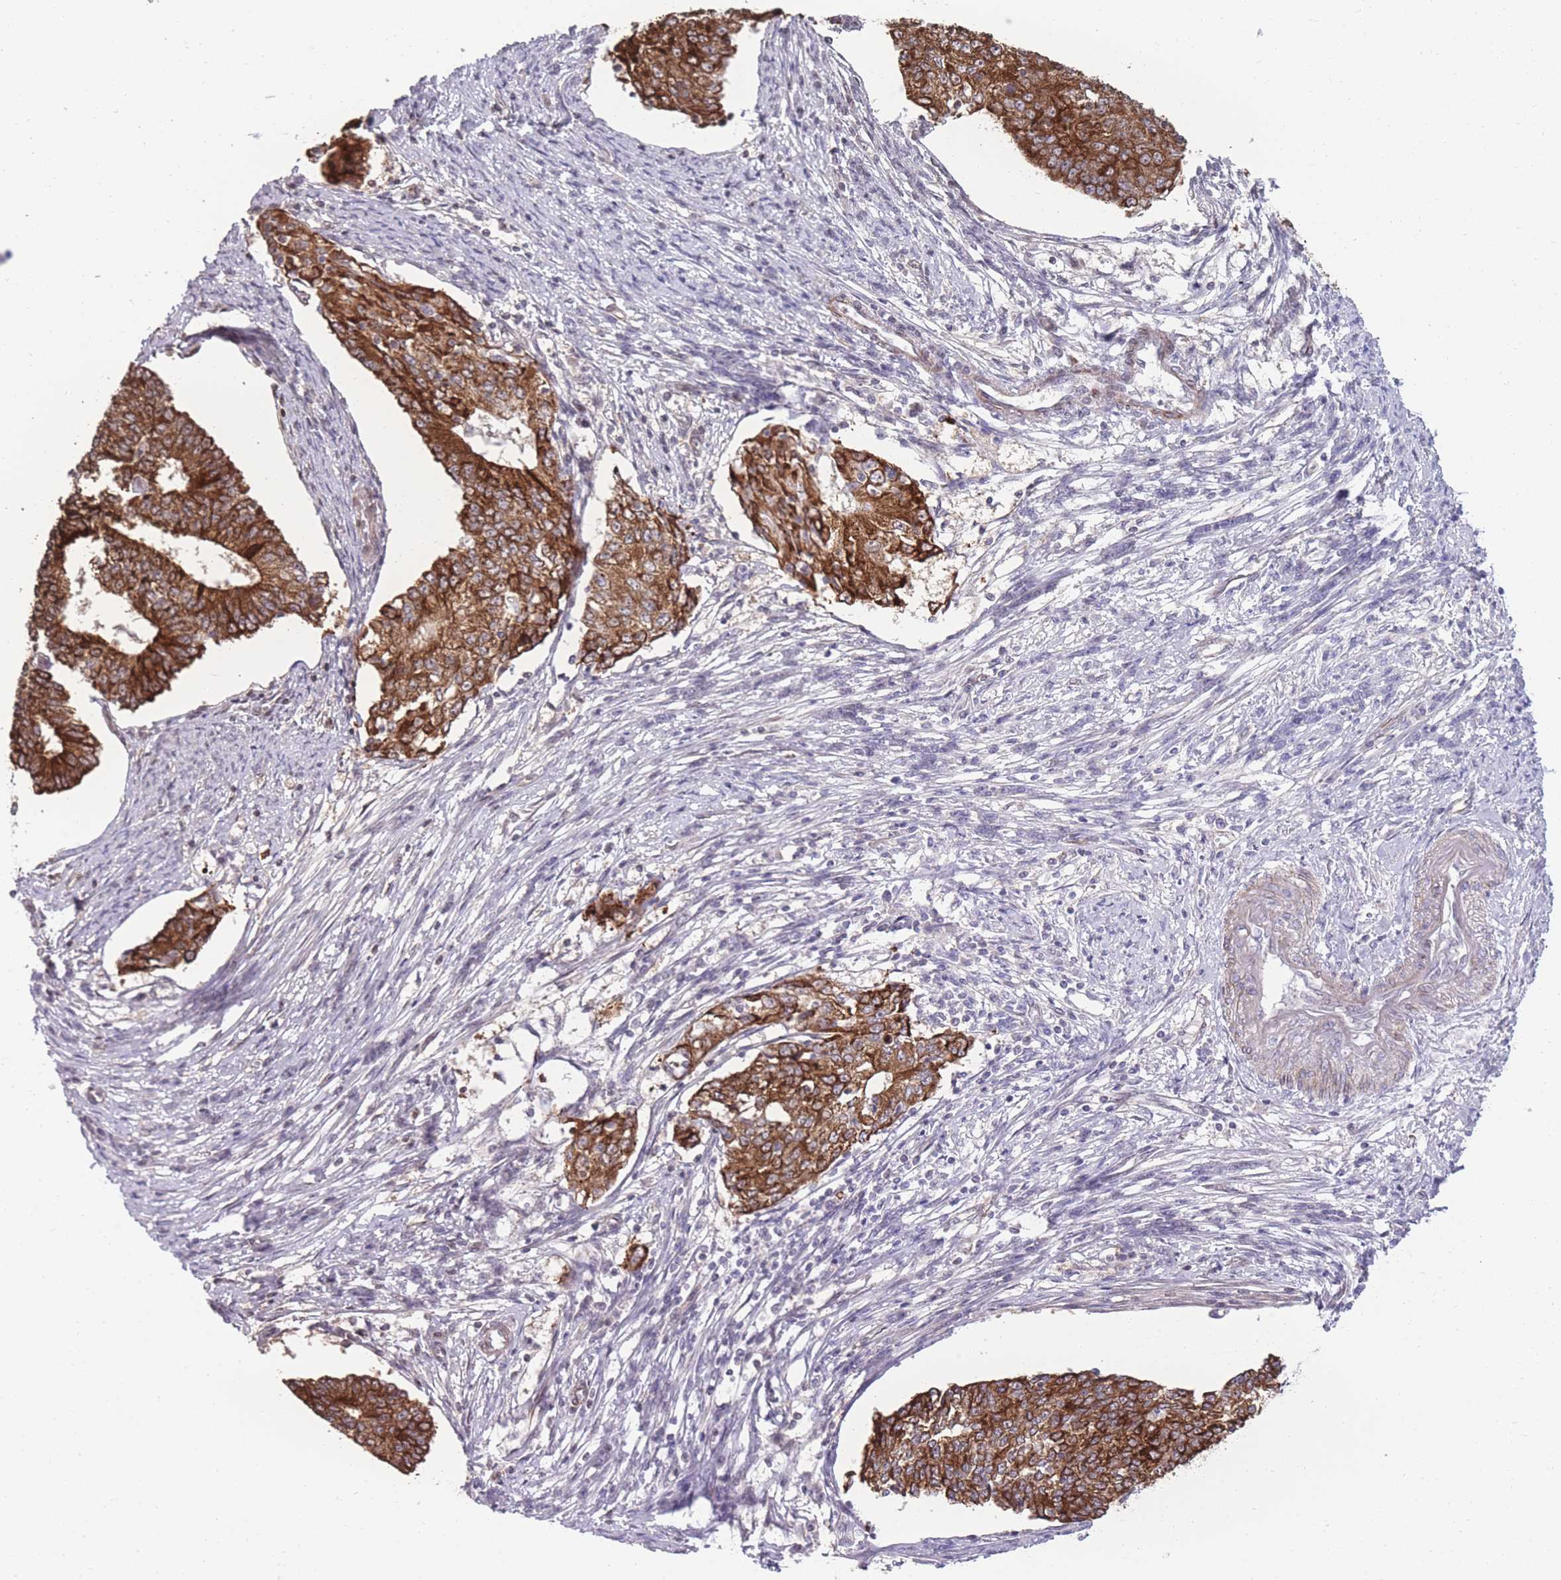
{"staining": {"intensity": "strong", "quantity": ">75%", "location": "cytoplasmic/membranous"}, "tissue": "endometrial cancer", "cell_type": "Tumor cells", "image_type": "cancer", "snomed": [{"axis": "morphology", "description": "Adenocarcinoma, NOS"}, {"axis": "topography", "description": "Endometrium"}], "caption": "Protein positivity by immunohistochemistry (IHC) reveals strong cytoplasmic/membranous positivity in approximately >75% of tumor cells in adenocarcinoma (endometrial).", "gene": "RGS11", "patient": {"sex": "female", "age": 56}}